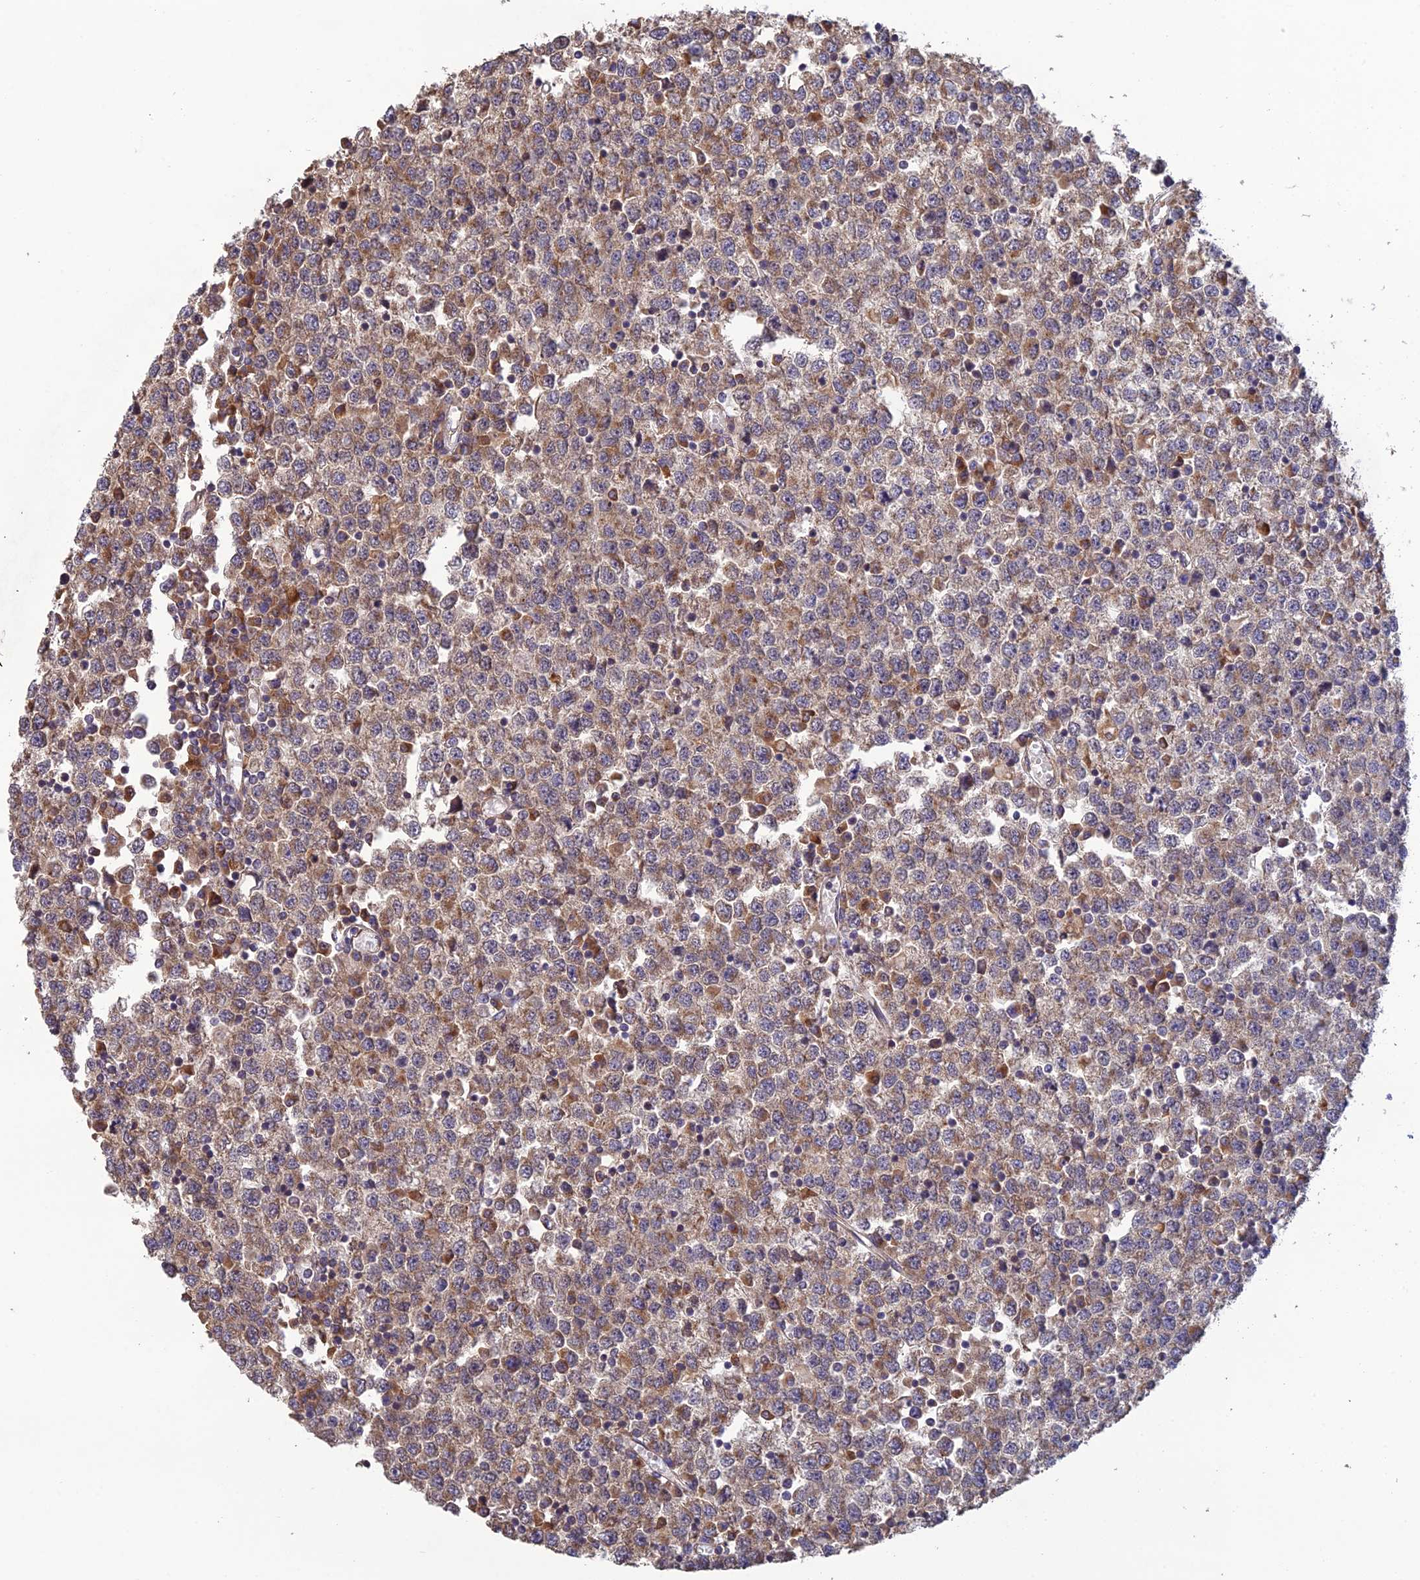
{"staining": {"intensity": "moderate", "quantity": ">75%", "location": "cytoplasmic/membranous"}, "tissue": "testis cancer", "cell_type": "Tumor cells", "image_type": "cancer", "snomed": [{"axis": "morphology", "description": "Seminoma, NOS"}, {"axis": "topography", "description": "Testis"}], "caption": "Seminoma (testis) was stained to show a protein in brown. There is medium levels of moderate cytoplasmic/membranous positivity in about >75% of tumor cells.", "gene": "MRNIP", "patient": {"sex": "male", "age": 65}}